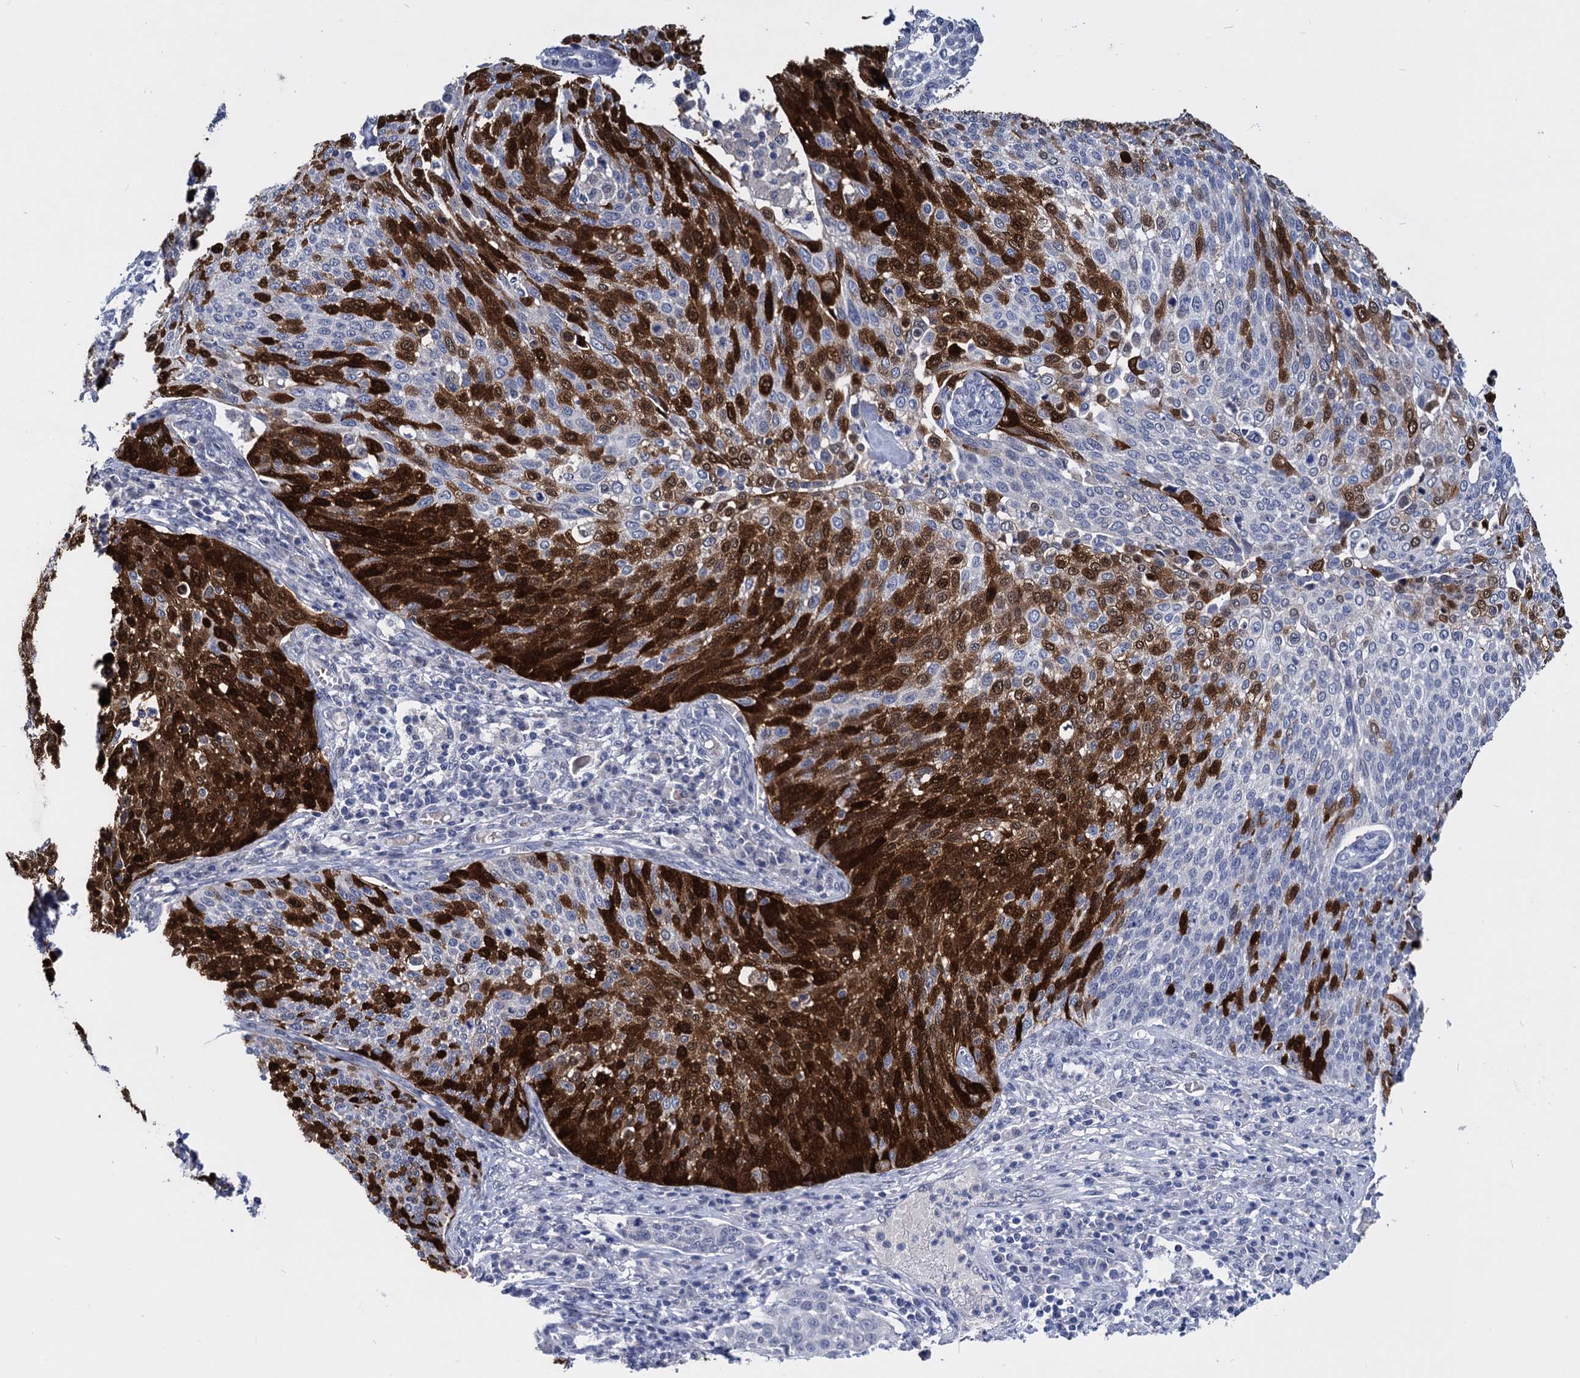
{"staining": {"intensity": "strong", "quantity": "25%-75%", "location": "cytoplasmic/membranous,nuclear"}, "tissue": "cervical cancer", "cell_type": "Tumor cells", "image_type": "cancer", "snomed": [{"axis": "morphology", "description": "Squamous cell carcinoma, NOS"}, {"axis": "topography", "description": "Cervix"}], "caption": "Brown immunohistochemical staining in human cervical cancer (squamous cell carcinoma) demonstrates strong cytoplasmic/membranous and nuclear staining in about 25%-75% of tumor cells. Using DAB (3,3'-diaminobenzidine) (brown) and hematoxylin (blue) stains, captured at high magnification using brightfield microscopy.", "gene": "MAGEA4", "patient": {"sex": "female", "age": 34}}